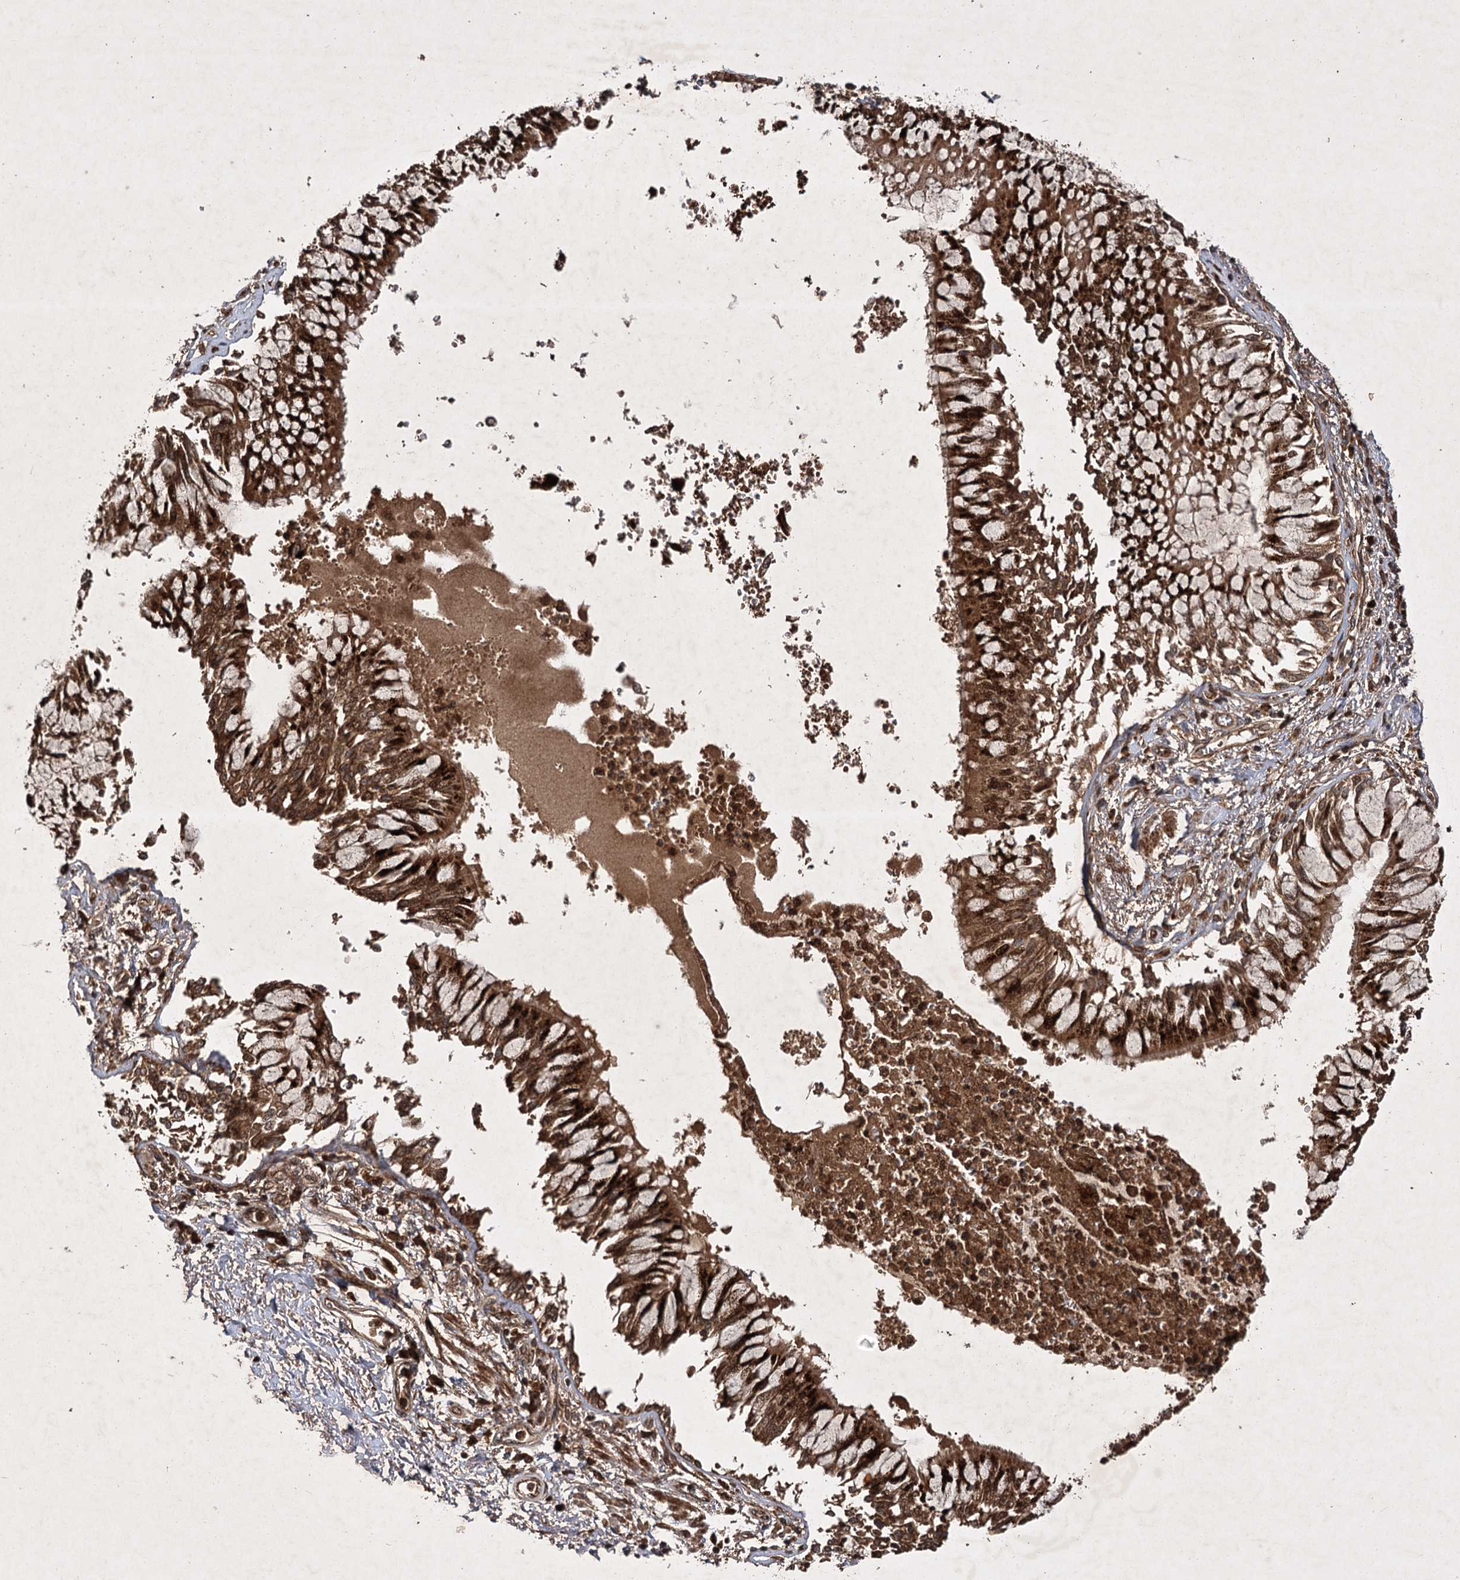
{"staining": {"intensity": "strong", "quantity": ">75%", "location": "cytoplasmic/membranous,nuclear"}, "tissue": "bronchus", "cell_type": "Respiratory epithelial cells", "image_type": "normal", "snomed": [{"axis": "morphology", "description": "Normal tissue, NOS"}, {"axis": "topography", "description": "Cartilage tissue"}, {"axis": "topography", "description": "Bronchus"}, {"axis": "topography", "description": "Lung"}], "caption": "This image exhibits immunohistochemistry (IHC) staining of normal bronchus, with high strong cytoplasmic/membranous,nuclear staining in about >75% of respiratory epithelial cells.", "gene": "DNAJC13", "patient": {"sex": "female", "age": 49}}